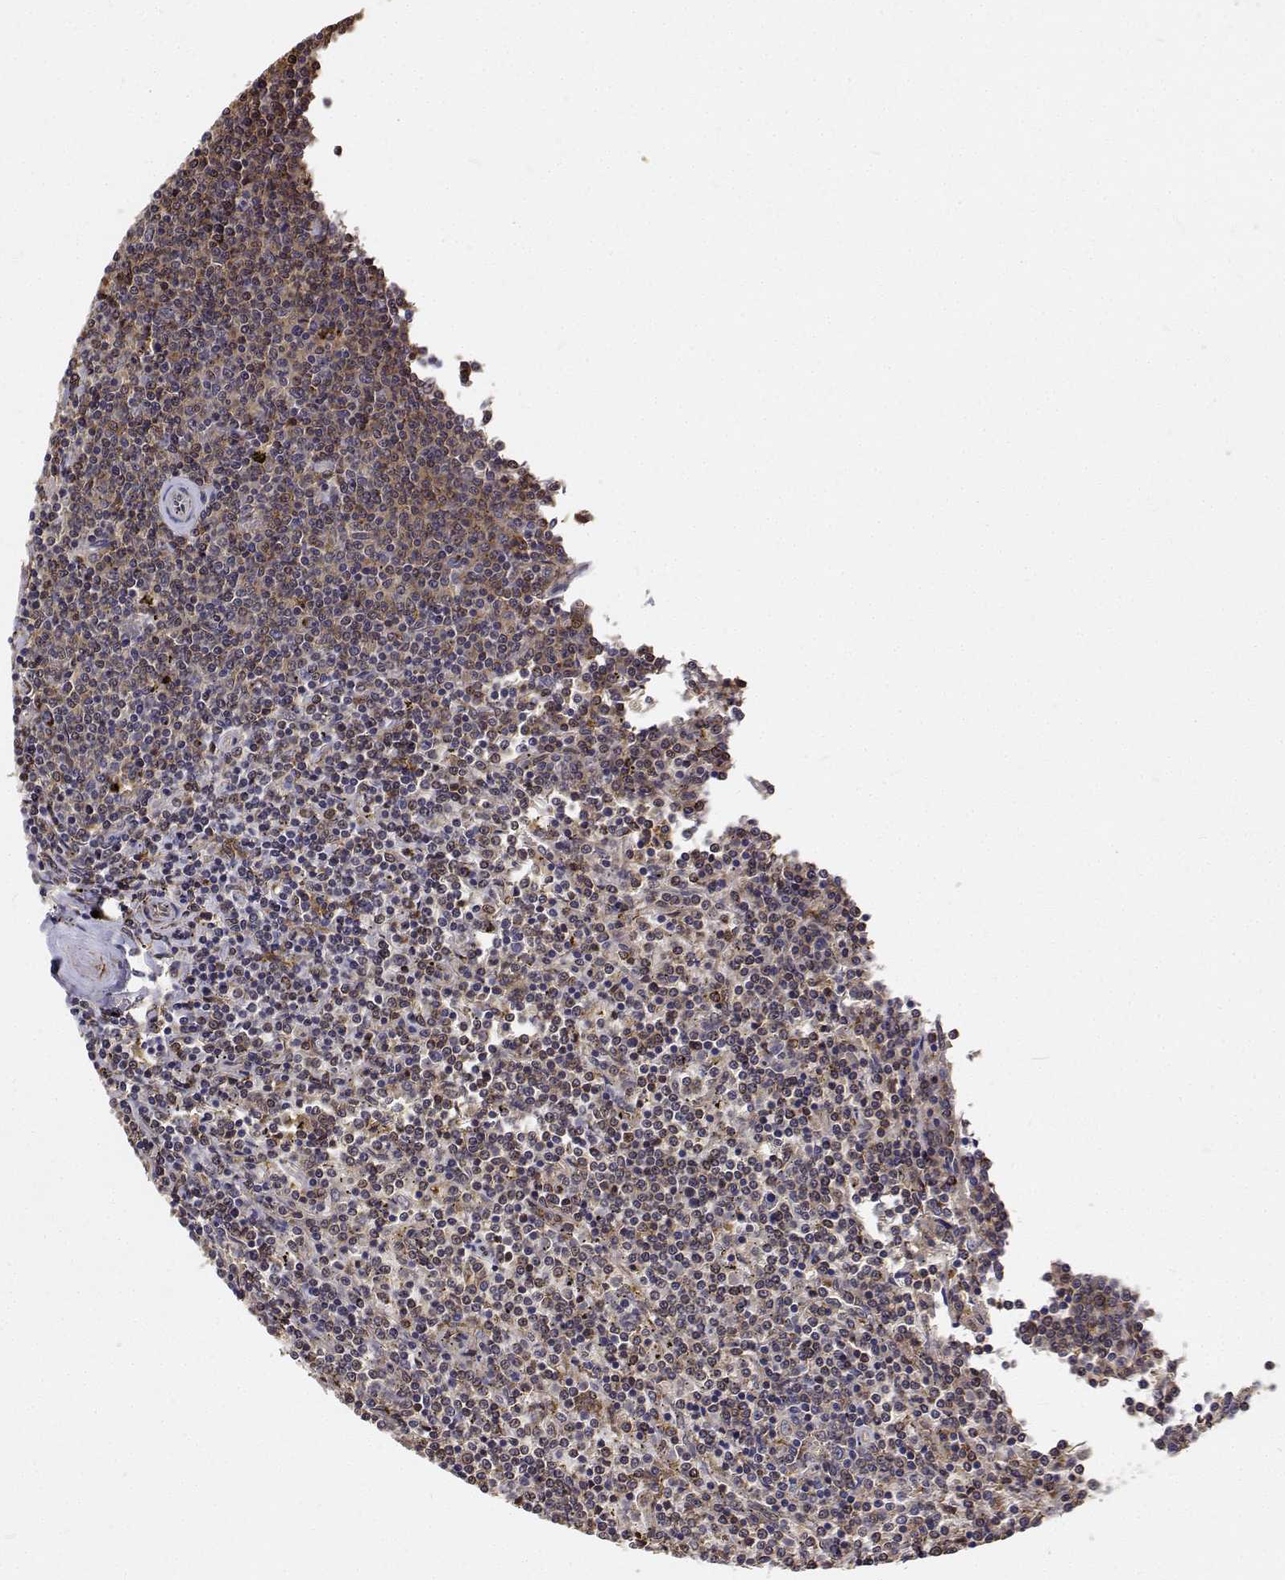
{"staining": {"intensity": "moderate", "quantity": ">75%", "location": "cytoplasmic/membranous"}, "tissue": "lymphoma", "cell_type": "Tumor cells", "image_type": "cancer", "snomed": [{"axis": "morphology", "description": "Malignant lymphoma, non-Hodgkin's type, Low grade"}, {"axis": "topography", "description": "Spleen"}], "caption": "Immunohistochemical staining of low-grade malignant lymphoma, non-Hodgkin's type reveals medium levels of moderate cytoplasmic/membranous positivity in about >75% of tumor cells.", "gene": "PCID2", "patient": {"sex": "female", "age": 50}}